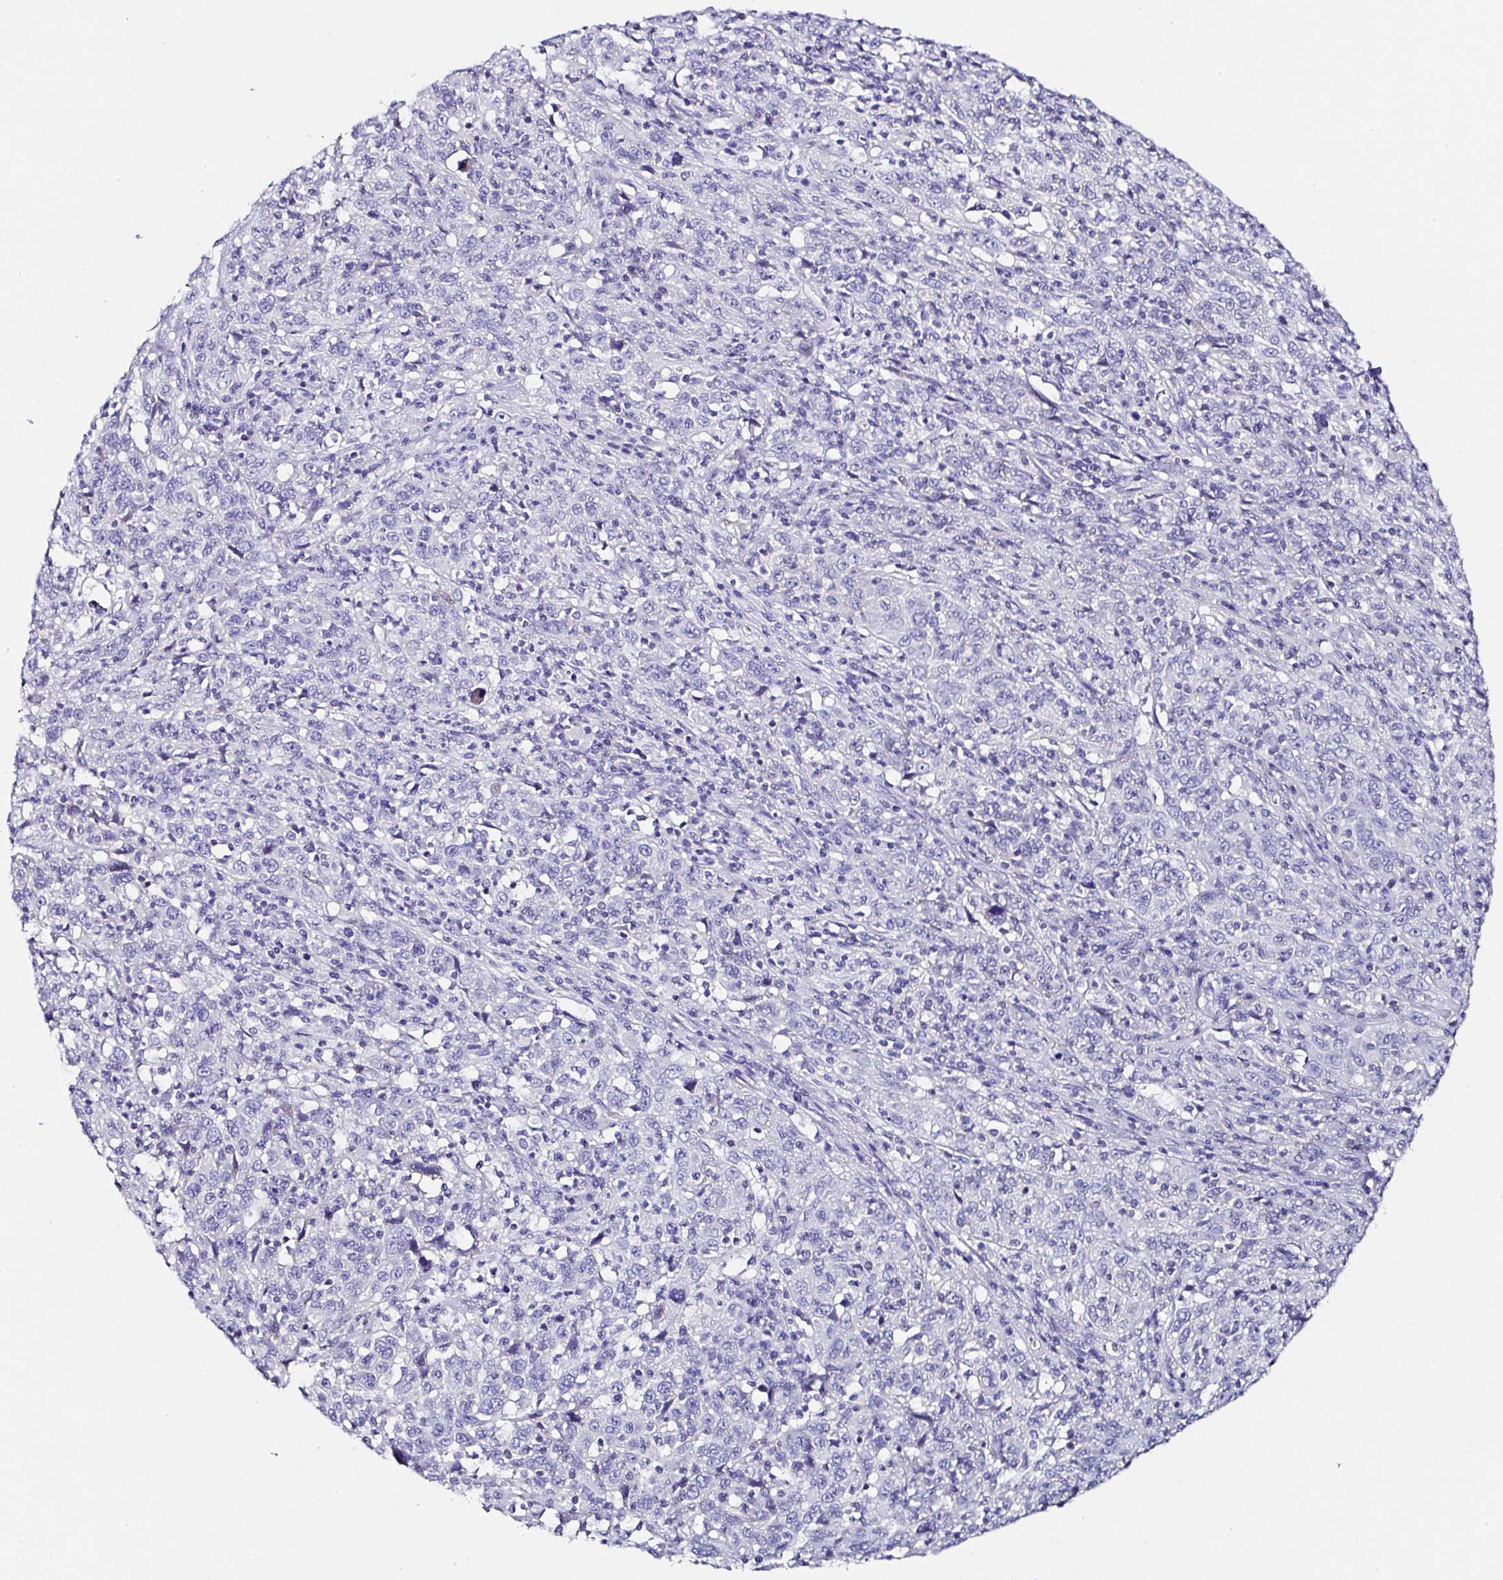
{"staining": {"intensity": "negative", "quantity": "none", "location": "none"}, "tissue": "cervical cancer", "cell_type": "Tumor cells", "image_type": "cancer", "snomed": [{"axis": "morphology", "description": "Squamous cell carcinoma, NOS"}, {"axis": "topography", "description": "Cervix"}], "caption": "This histopathology image is of squamous cell carcinoma (cervical) stained with immunohistochemistry to label a protein in brown with the nuclei are counter-stained blue. There is no staining in tumor cells.", "gene": "UGT3A1", "patient": {"sex": "female", "age": 46}}